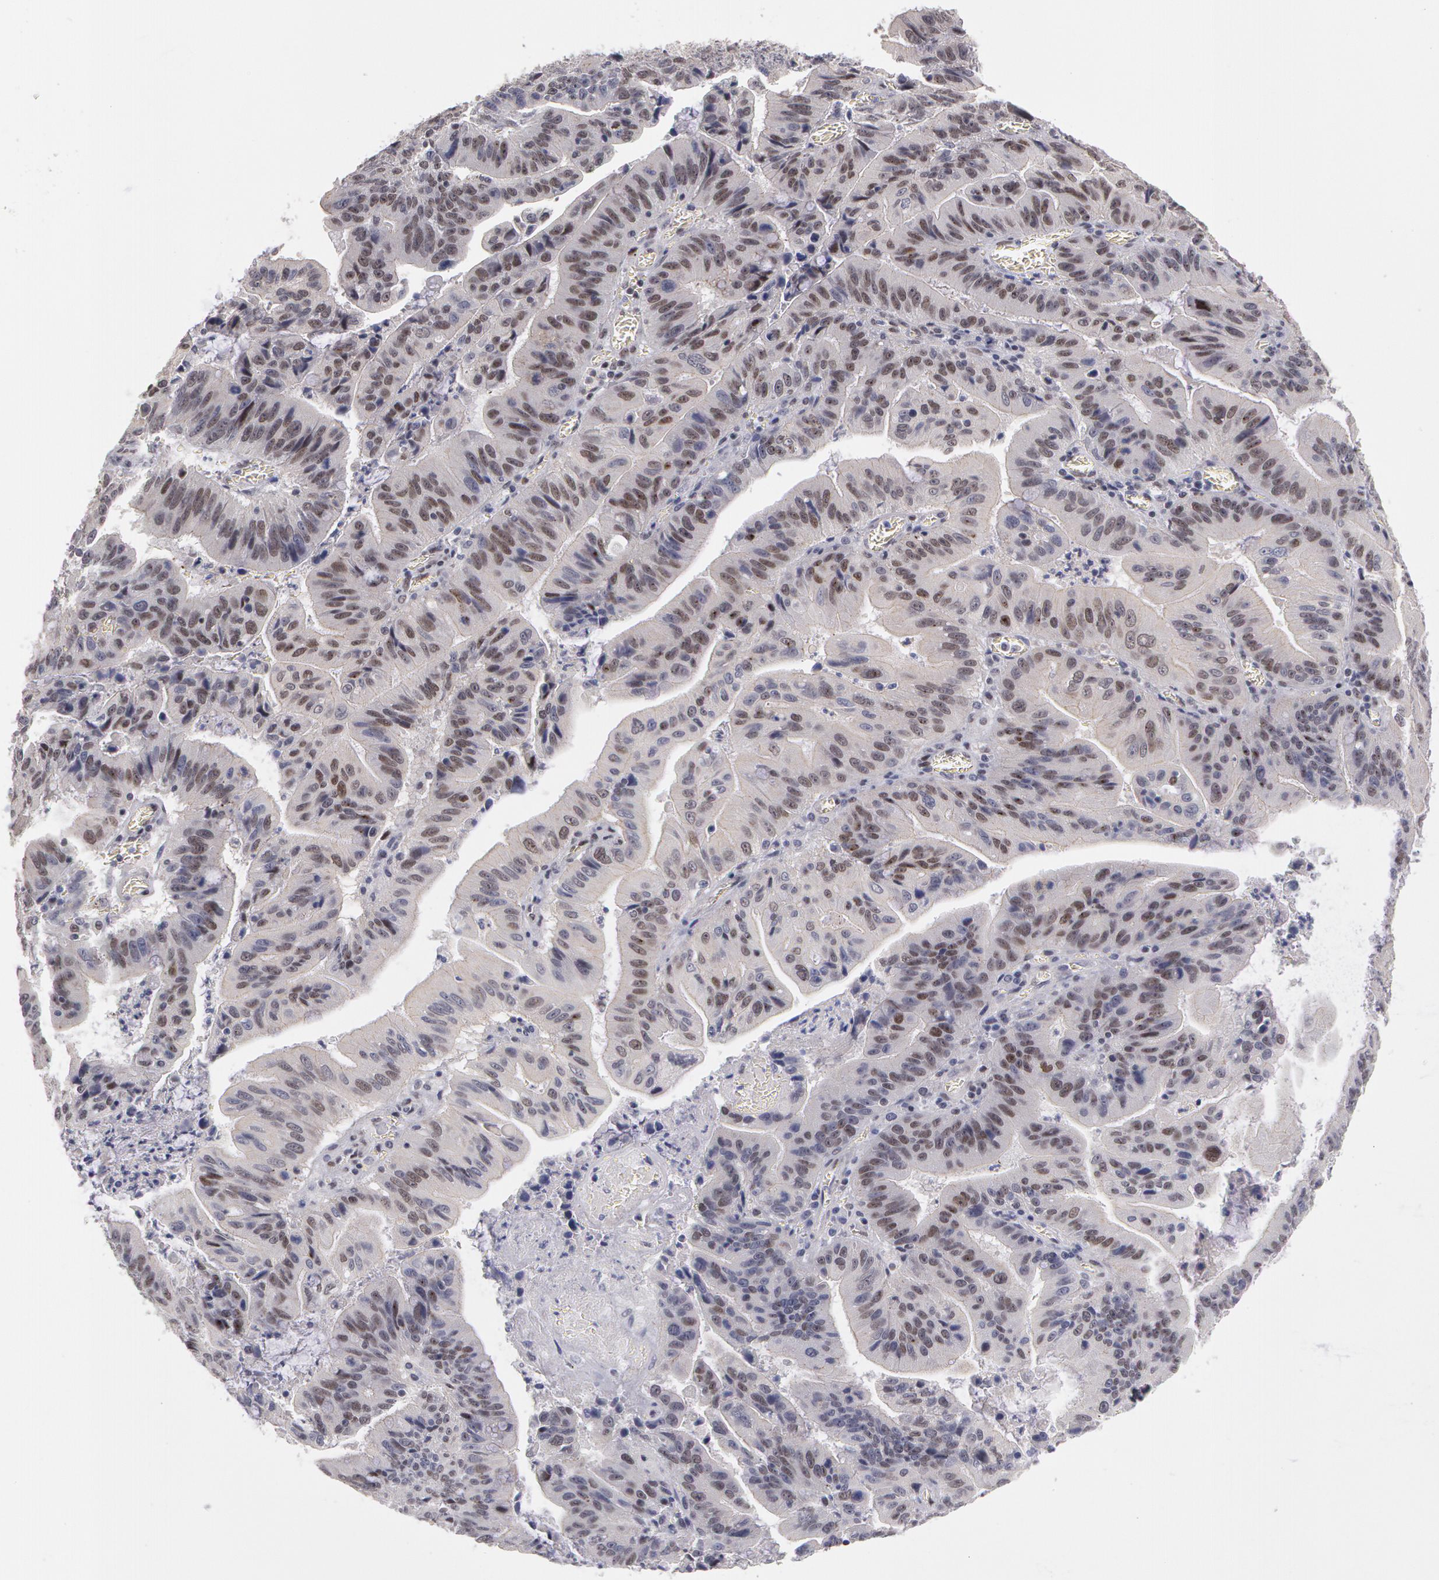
{"staining": {"intensity": "weak", "quantity": "<25%", "location": "nuclear"}, "tissue": "stomach cancer", "cell_type": "Tumor cells", "image_type": "cancer", "snomed": [{"axis": "morphology", "description": "Adenocarcinoma, NOS"}, {"axis": "topography", "description": "Stomach, upper"}], "caption": "Adenocarcinoma (stomach) stained for a protein using IHC reveals no staining tumor cells.", "gene": "PRICKLE1", "patient": {"sex": "male", "age": 63}}